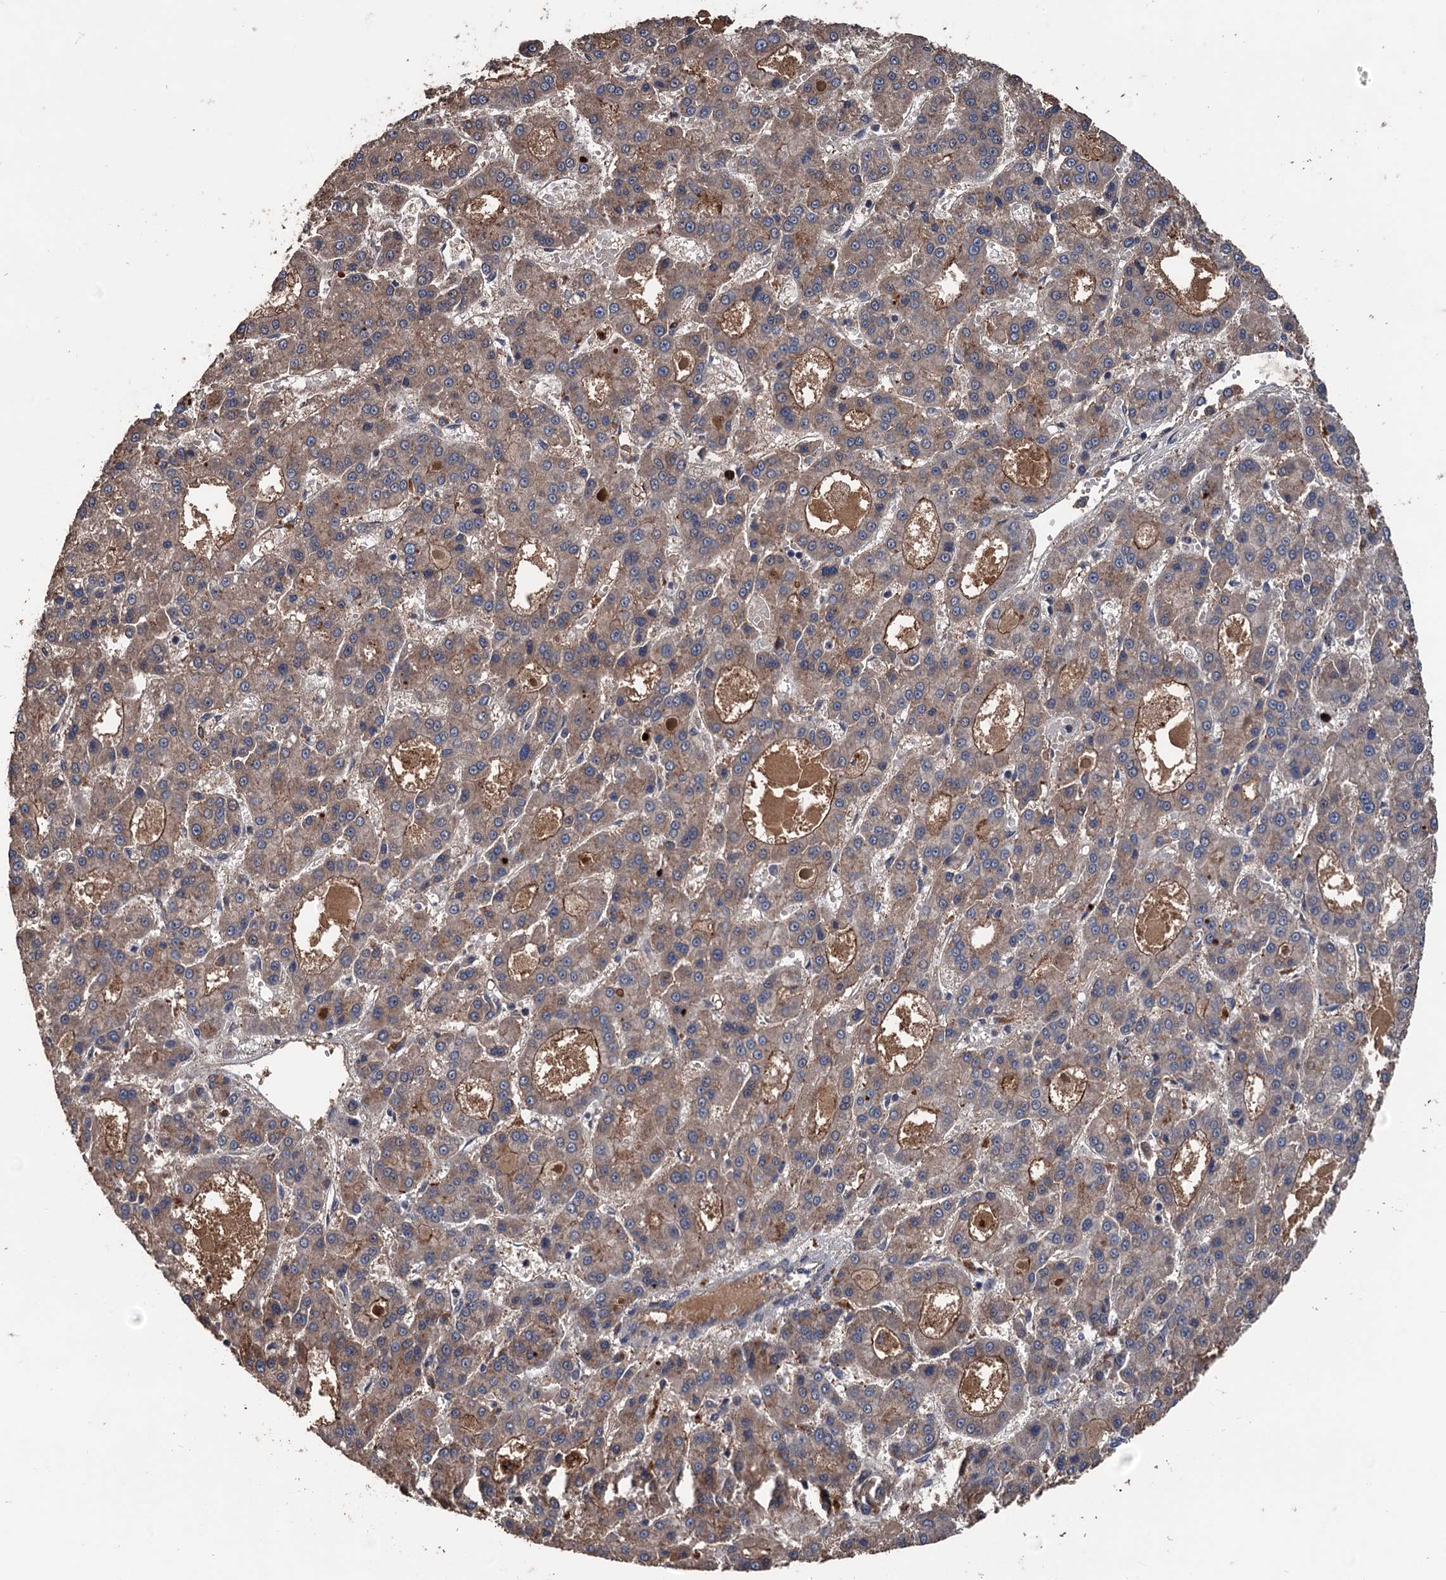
{"staining": {"intensity": "moderate", "quantity": ">75%", "location": "cytoplasmic/membranous"}, "tissue": "liver cancer", "cell_type": "Tumor cells", "image_type": "cancer", "snomed": [{"axis": "morphology", "description": "Carcinoma, Hepatocellular, NOS"}, {"axis": "topography", "description": "Liver"}], "caption": "Moderate cytoplasmic/membranous expression is appreciated in about >75% of tumor cells in hepatocellular carcinoma (liver).", "gene": "ZNF438", "patient": {"sex": "male", "age": 70}}